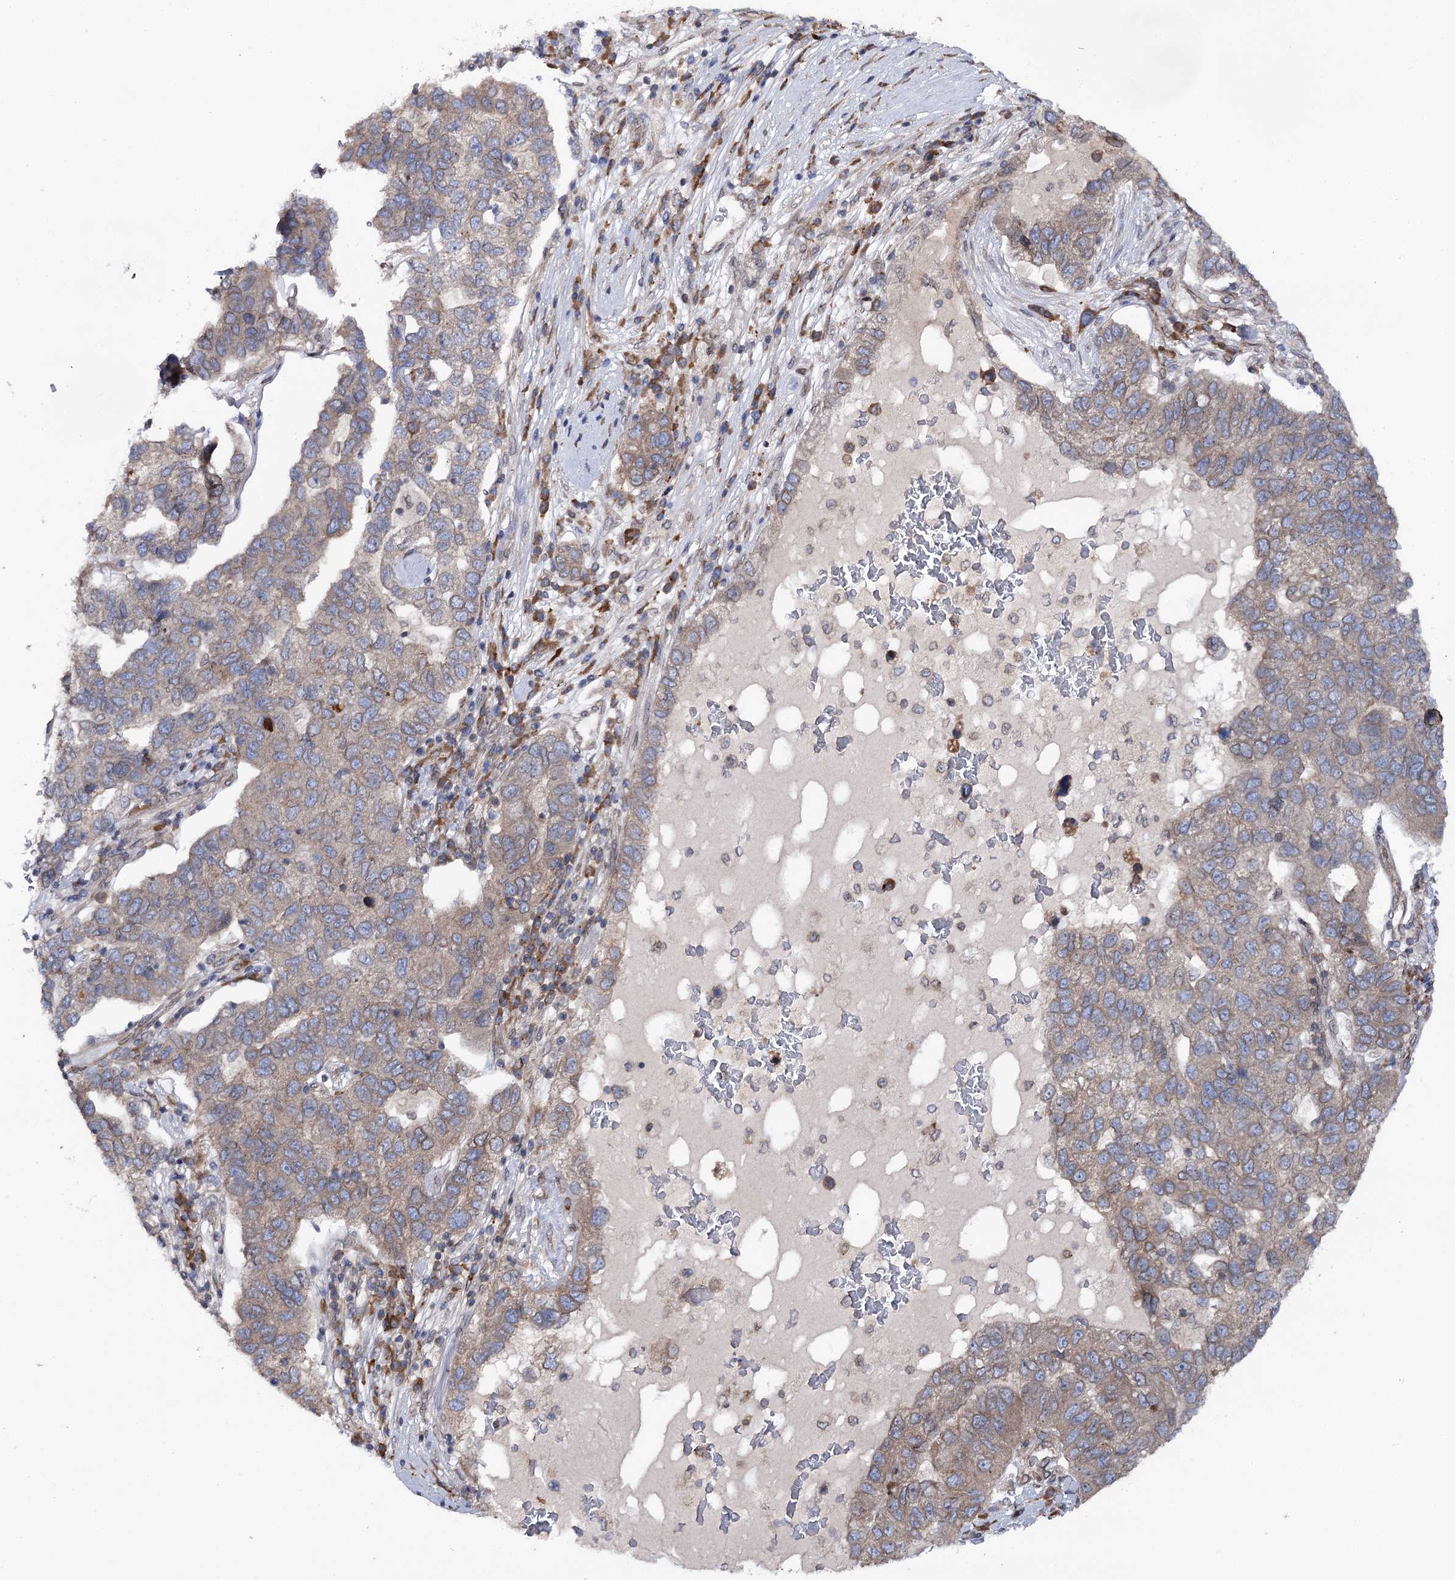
{"staining": {"intensity": "weak", "quantity": "<25%", "location": "cytoplasmic/membranous"}, "tissue": "pancreatic cancer", "cell_type": "Tumor cells", "image_type": "cancer", "snomed": [{"axis": "morphology", "description": "Adenocarcinoma, NOS"}, {"axis": "topography", "description": "Pancreas"}], "caption": "IHC of human pancreatic adenocarcinoma exhibits no positivity in tumor cells. (DAB (3,3'-diaminobenzidine) immunohistochemistry visualized using brightfield microscopy, high magnification).", "gene": "FGFR1OP2", "patient": {"sex": "female", "age": 61}}